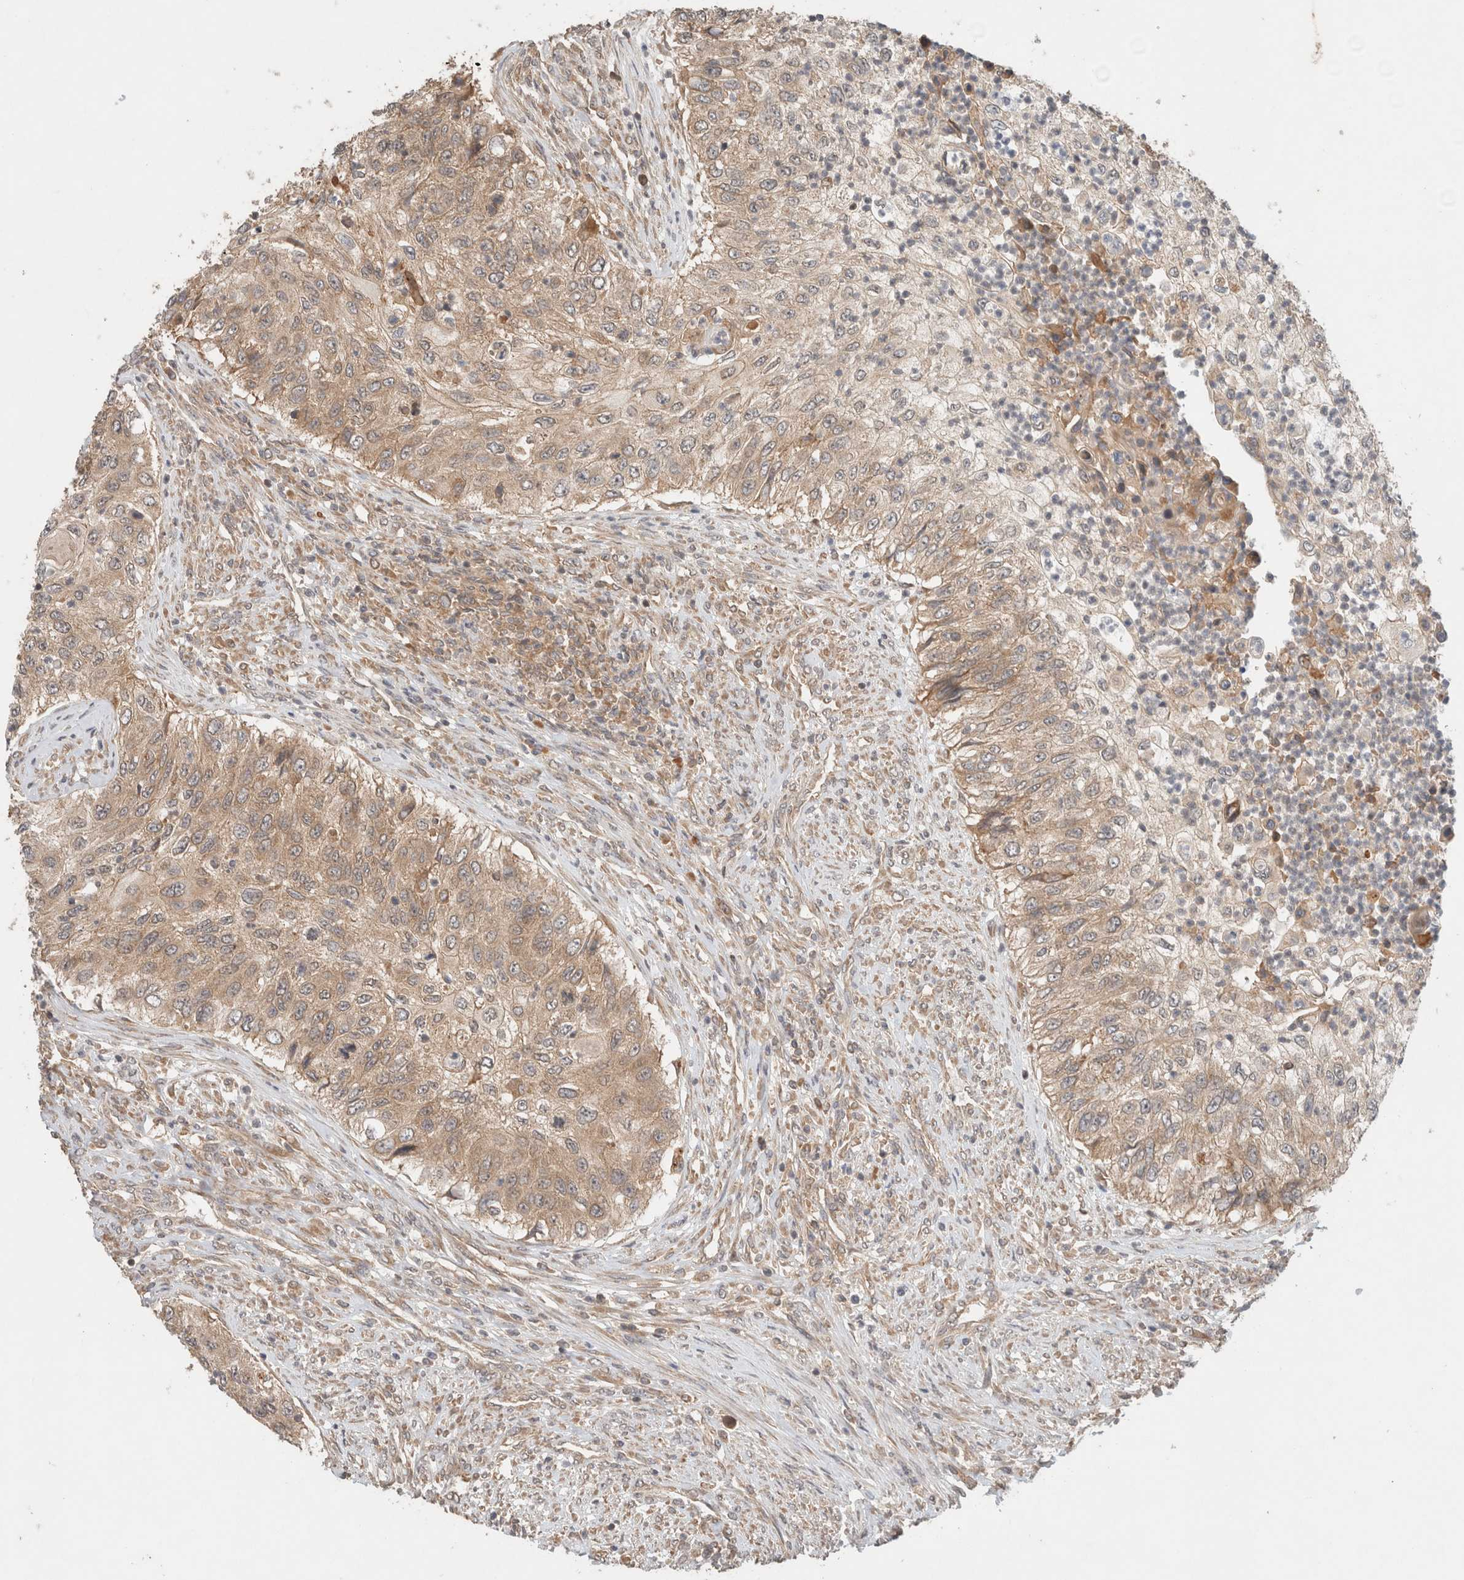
{"staining": {"intensity": "weak", "quantity": ">75%", "location": "cytoplasmic/membranous"}, "tissue": "urothelial cancer", "cell_type": "Tumor cells", "image_type": "cancer", "snomed": [{"axis": "morphology", "description": "Urothelial carcinoma, High grade"}, {"axis": "topography", "description": "Urinary bladder"}], "caption": "Protein staining by immunohistochemistry demonstrates weak cytoplasmic/membranous expression in approximately >75% of tumor cells in urothelial cancer.", "gene": "ARFGEF2", "patient": {"sex": "female", "age": 60}}